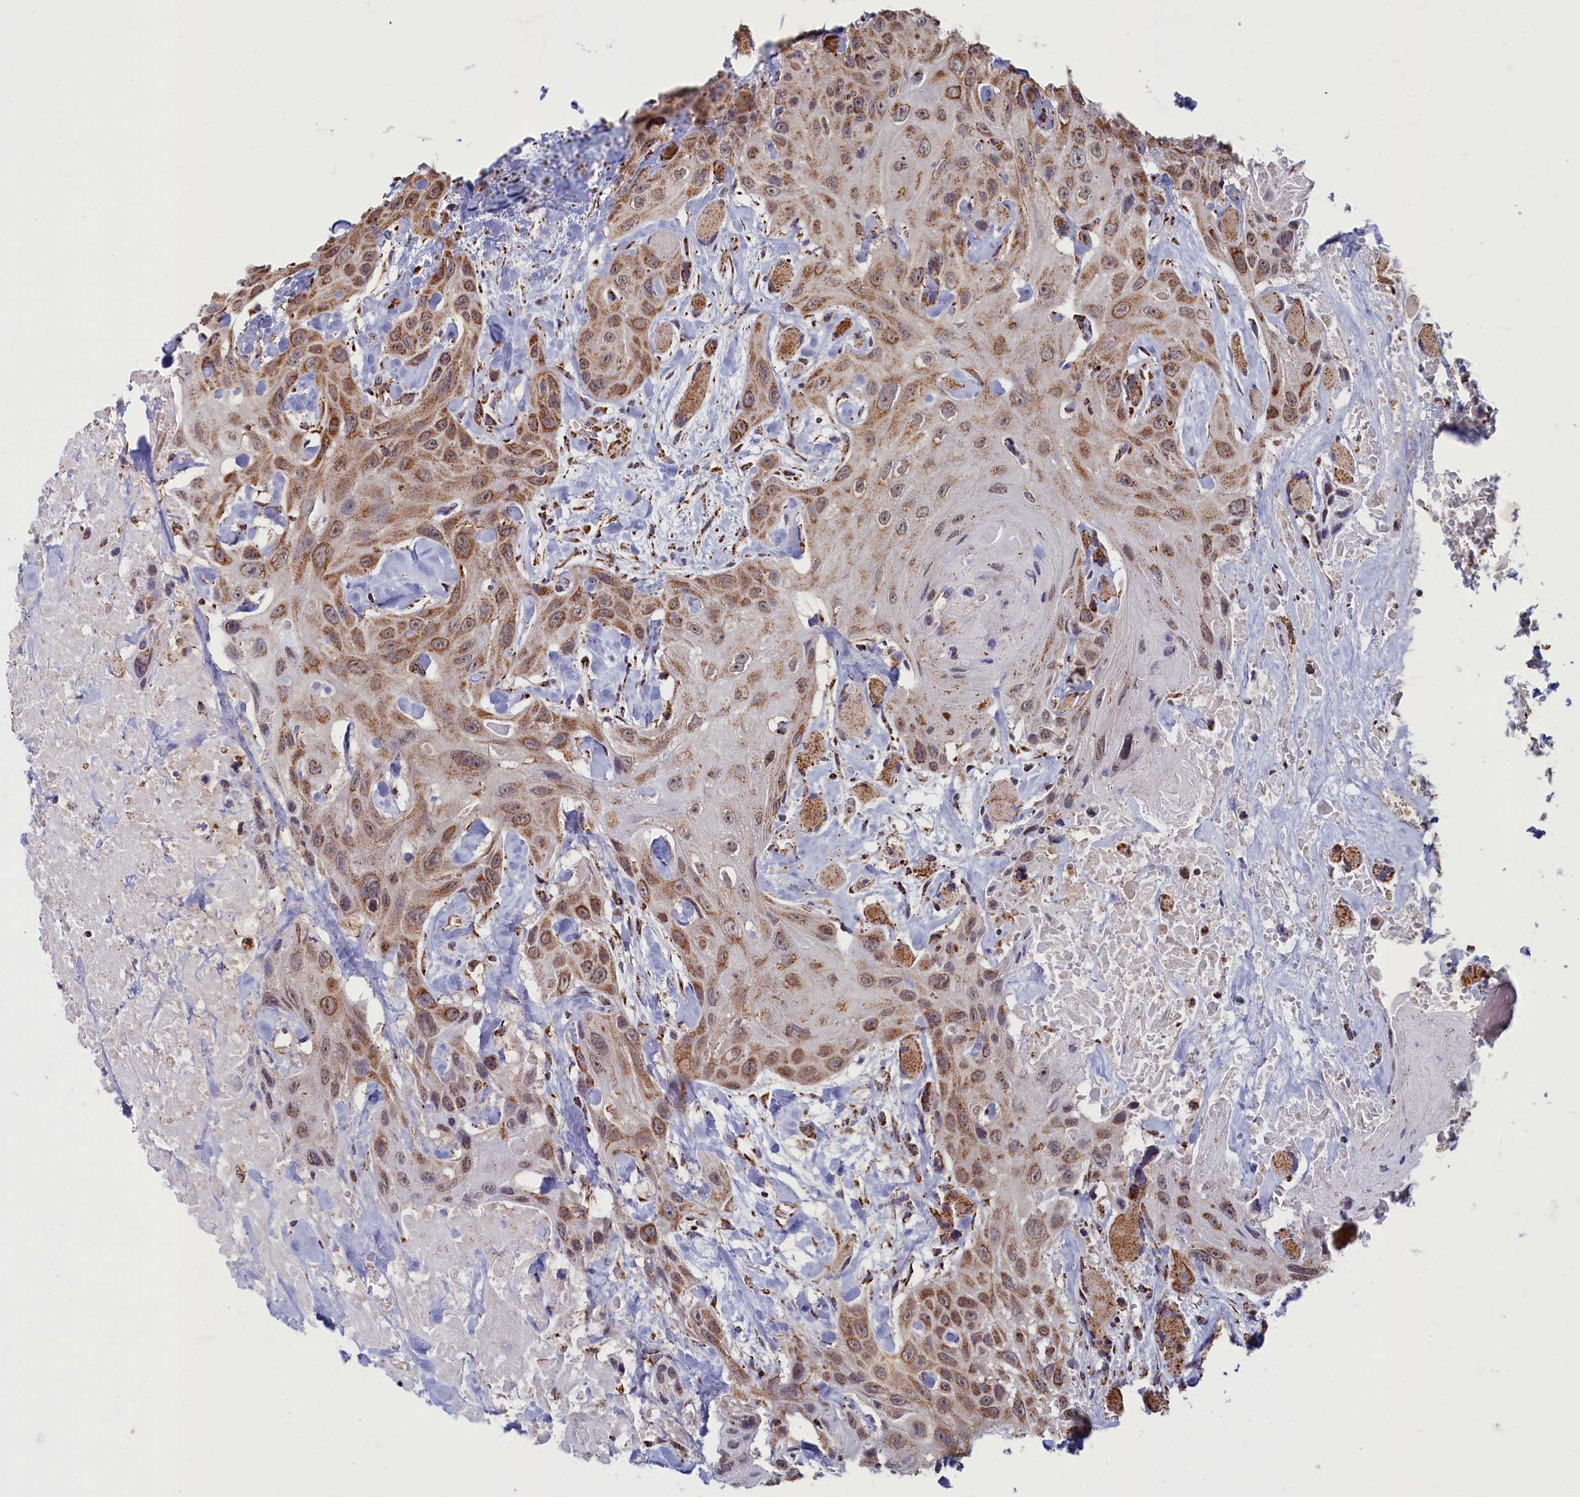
{"staining": {"intensity": "moderate", "quantity": ">75%", "location": "cytoplasmic/membranous"}, "tissue": "head and neck cancer", "cell_type": "Tumor cells", "image_type": "cancer", "snomed": [{"axis": "morphology", "description": "Squamous cell carcinoma, NOS"}, {"axis": "topography", "description": "Head-Neck"}], "caption": "Immunohistochemical staining of human head and neck cancer (squamous cell carcinoma) reveals medium levels of moderate cytoplasmic/membranous positivity in approximately >75% of tumor cells.", "gene": "SPR", "patient": {"sex": "male", "age": 81}}